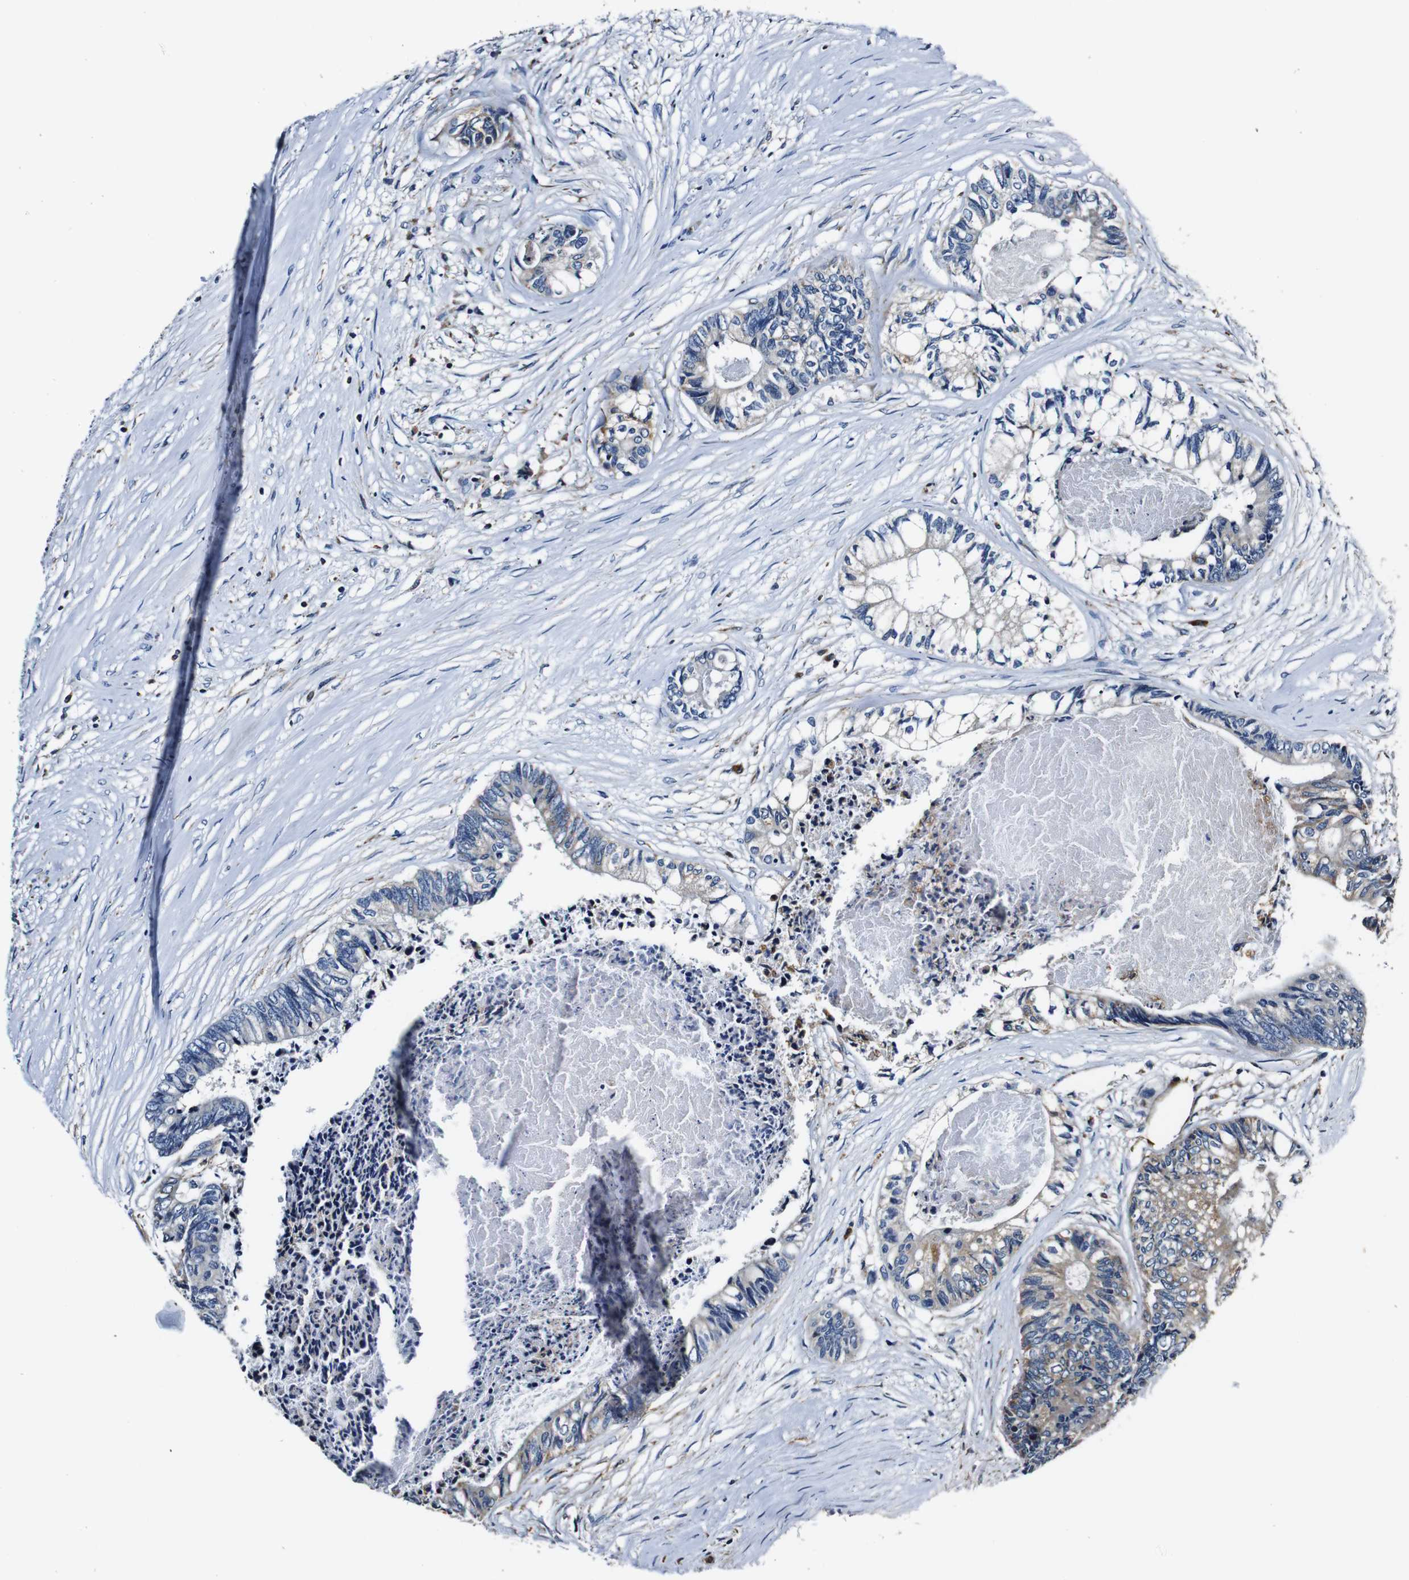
{"staining": {"intensity": "moderate", "quantity": "<25%", "location": "cytoplasmic/membranous"}, "tissue": "colorectal cancer", "cell_type": "Tumor cells", "image_type": "cancer", "snomed": [{"axis": "morphology", "description": "Adenocarcinoma, NOS"}, {"axis": "topography", "description": "Rectum"}], "caption": "Moderate cytoplasmic/membranous protein staining is appreciated in about <25% of tumor cells in adenocarcinoma (colorectal). Nuclei are stained in blue.", "gene": "HK1", "patient": {"sex": "male", "age": 63}}